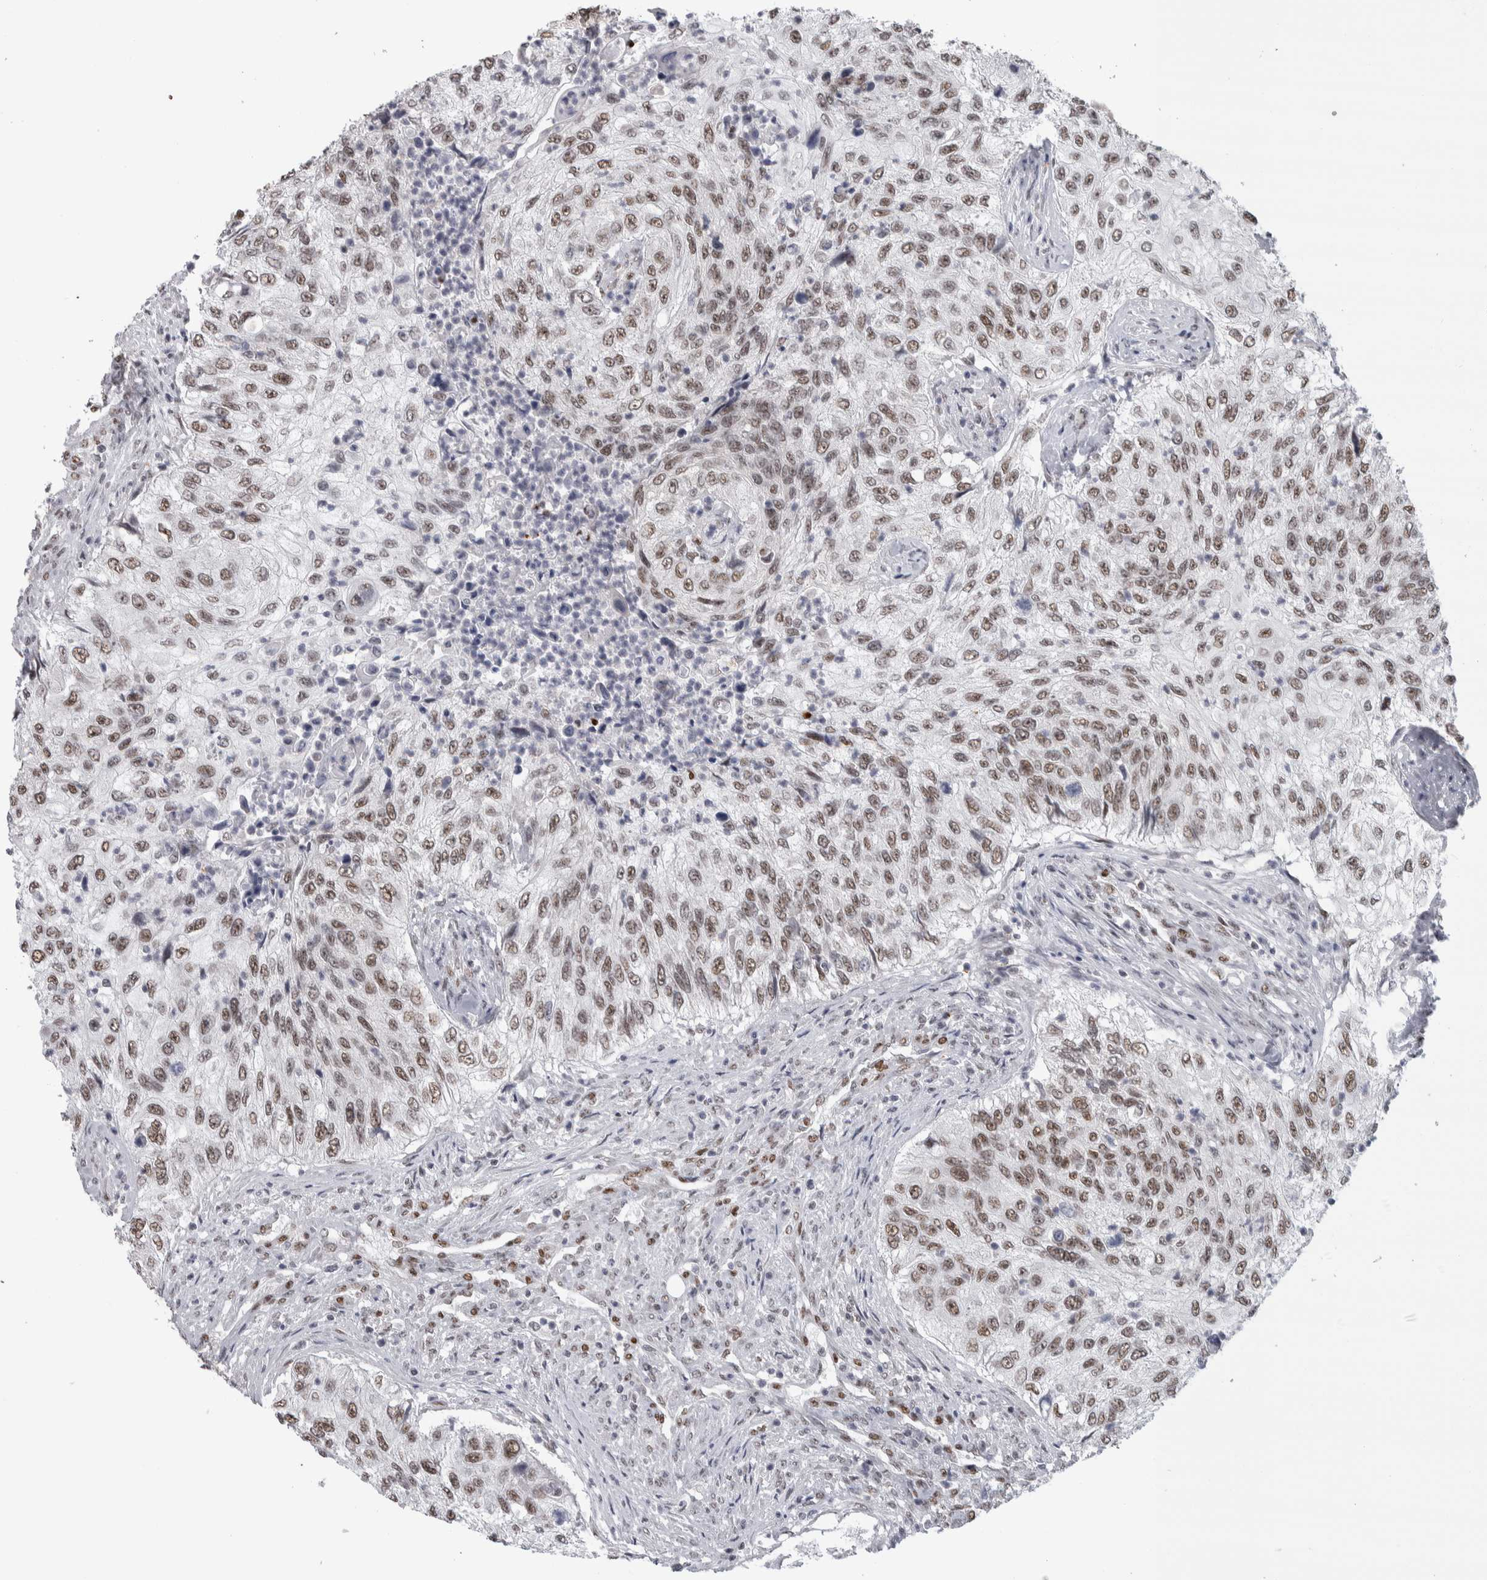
{"staining": {"intensity": "moderate", "quantity": ">75%", "location": "nuclear"}, "tissue": "urothelial cancer", "cell_type": "Tumor cells", "image_type": "cancer", "snomed": [{"axis": "morphology", "description": "Urothelial carcinoma, High grade"}, {"axis": "topography", "description": "Urinary bladder"}], "caption": "This photomicrograph exhibits urothelial carcinoma (high-grade) stained with immunohistochemistry to label a protein in brown. The nuclear of tumor cells show moderate positivity for the protein. Nuclei are counter-stained blue.", "gene": "HEXIM2", "patient": {"sex": "female", "age": 60}}